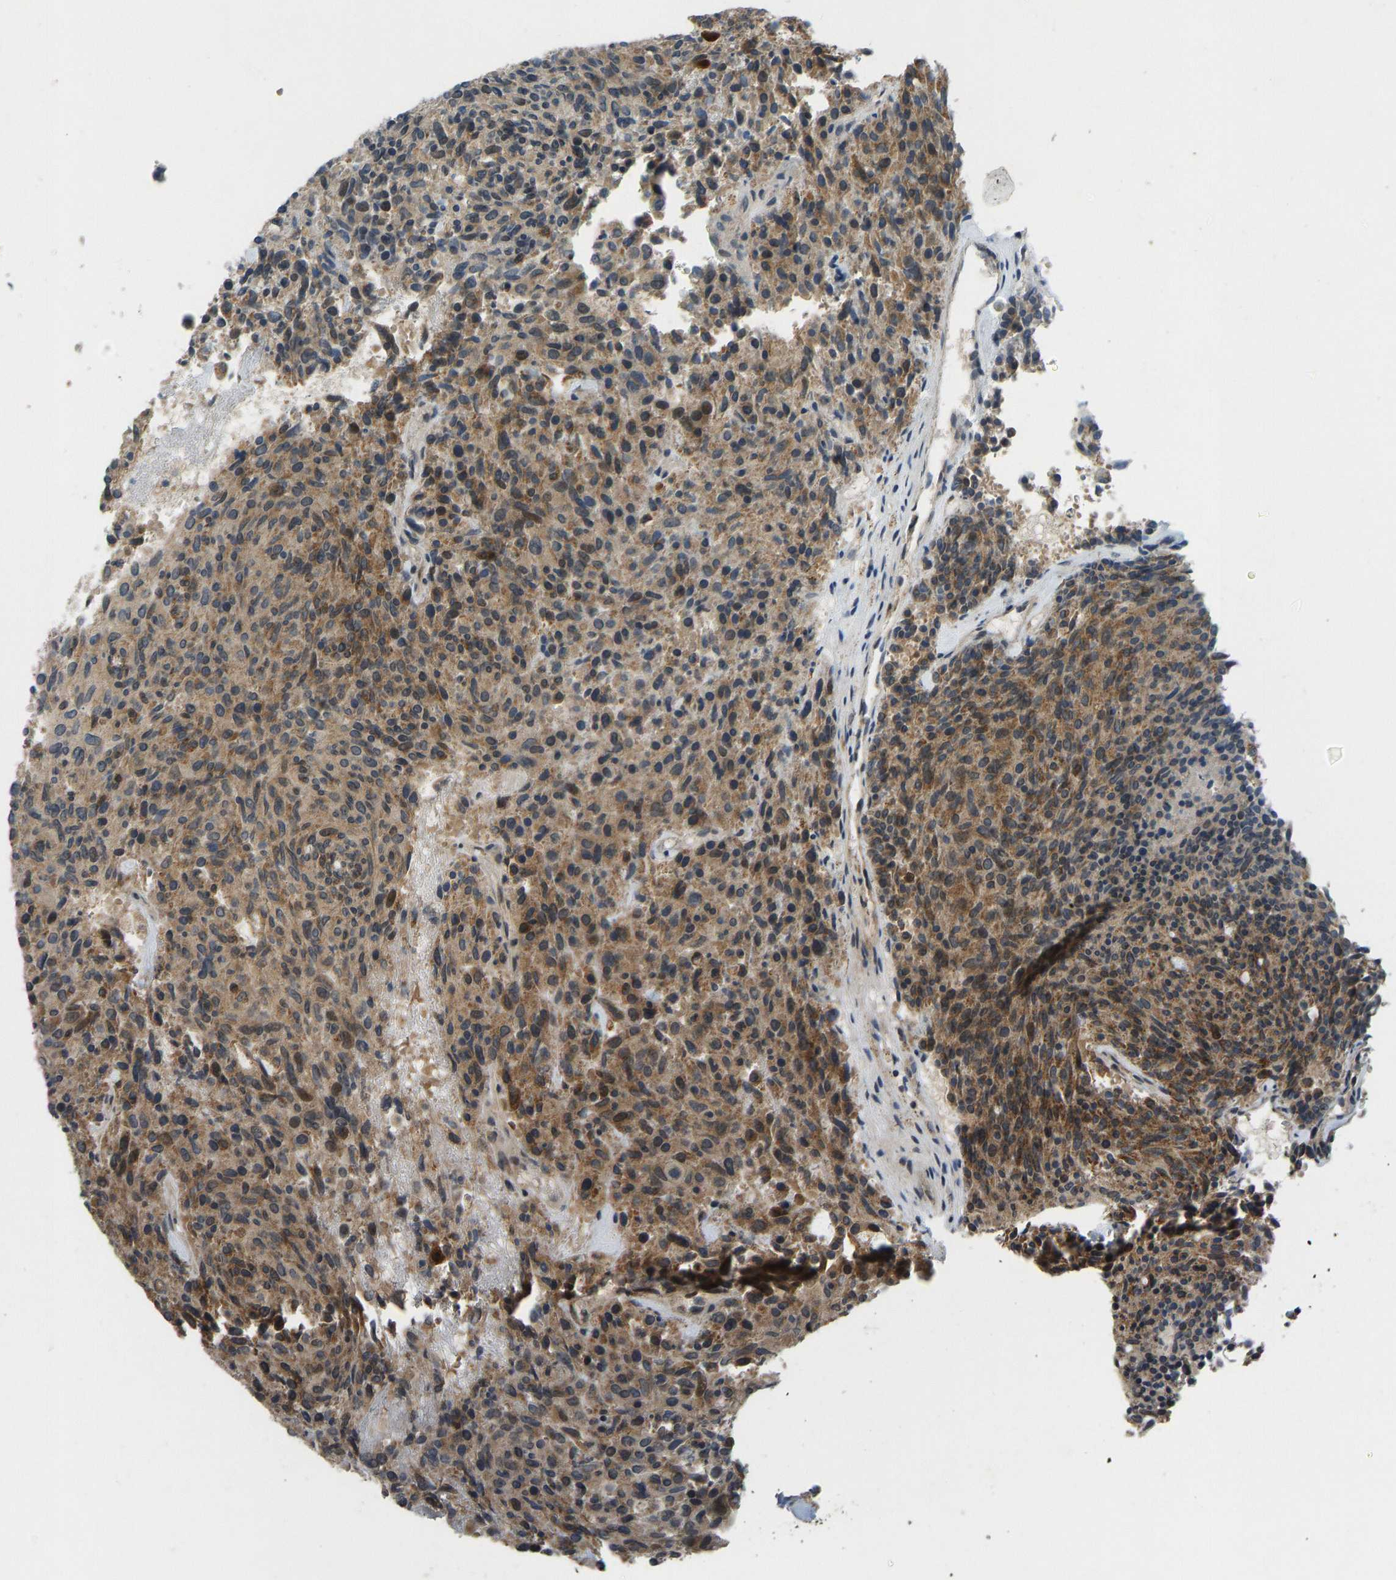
{"staining": {"intensity": "moderate", "quantity": ">75%", "location": "cytoplasmic/membranous"}, "tissue": "carcinoid", "cell_type": "Tumor cells", "image_type": "cancer", "snomed": [{"axis": "morphology", "description": "Carcinoid, malignant, NOS"}, {"axis": "topography", "description": "Pancreas"}], "caption": "About >75% of tumor cells in human malignant carcinoid reveal moderate cytoplasmic/membranous protein positivity as visualized by brown immunohistochemical staining.", "gene": "ACADS", "patient": {"sex": "female", "age": 54}}